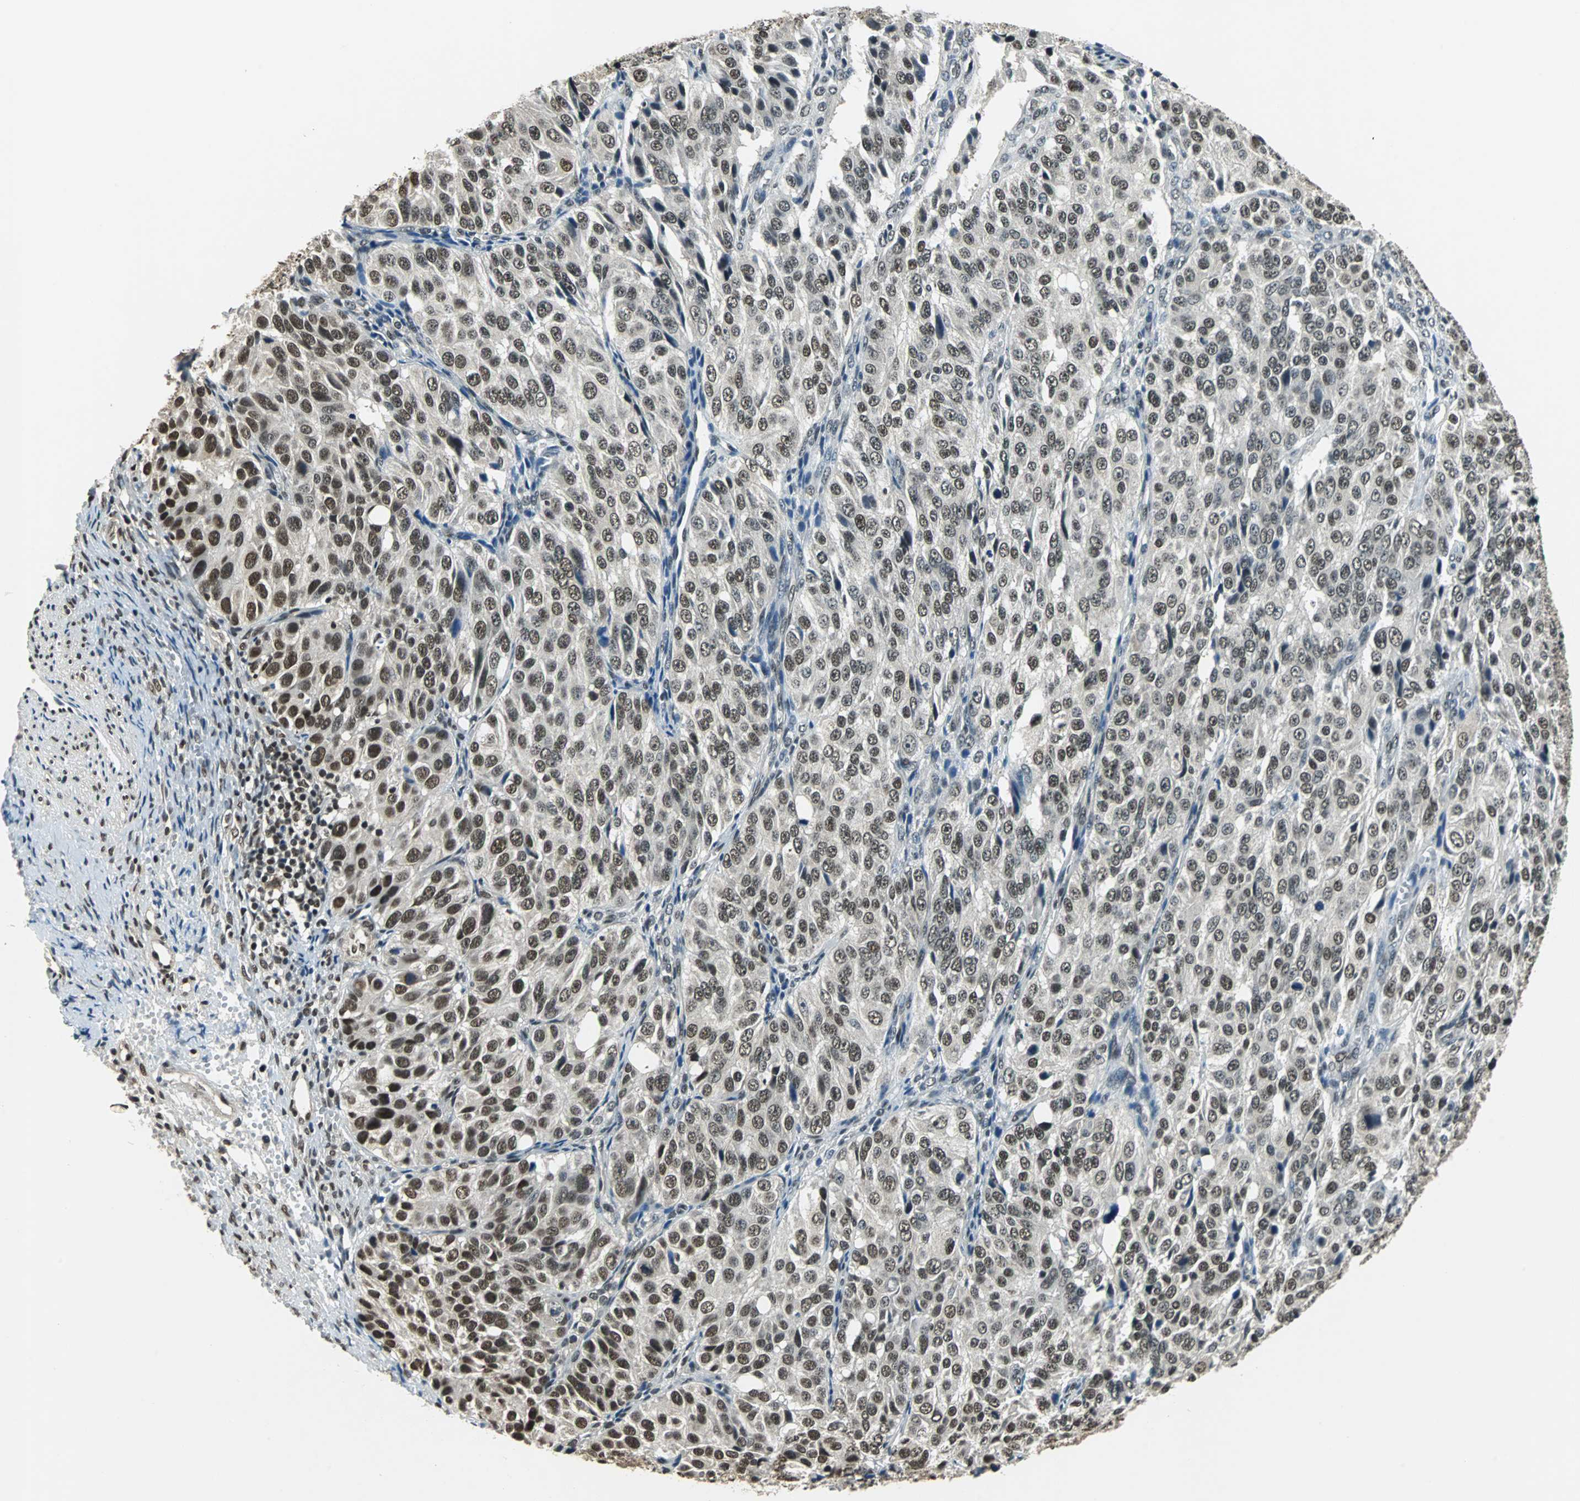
{"staining": {"intensity": "strong", "quantity": ">75%", "location": "nuclear"}, "tissue": "ovarian cancer", "cell_type": "Tumor cells", "image_type": "cancer", "snomed": [{"axis": "morphology", "description": "Carcinoma, endometroid"}, {"axis": "topography", "description": "Ovary"}], "caption": "Immunohistochemistry (IHC) (DAB) staining of ovarian cancer (endometroid carcinoma) demonstrates strong nuclear protein positivity in approximately >75% of tumor cells. The staining was performed using DAB (3,3'-diaminobenzidine) to visualize the protein expression in brown, while the nuclei were stained in blue with hematoxylin (Magnification: 20x).", "gene": "RBM14", "patient": {"sex": "female", "age": 51}}